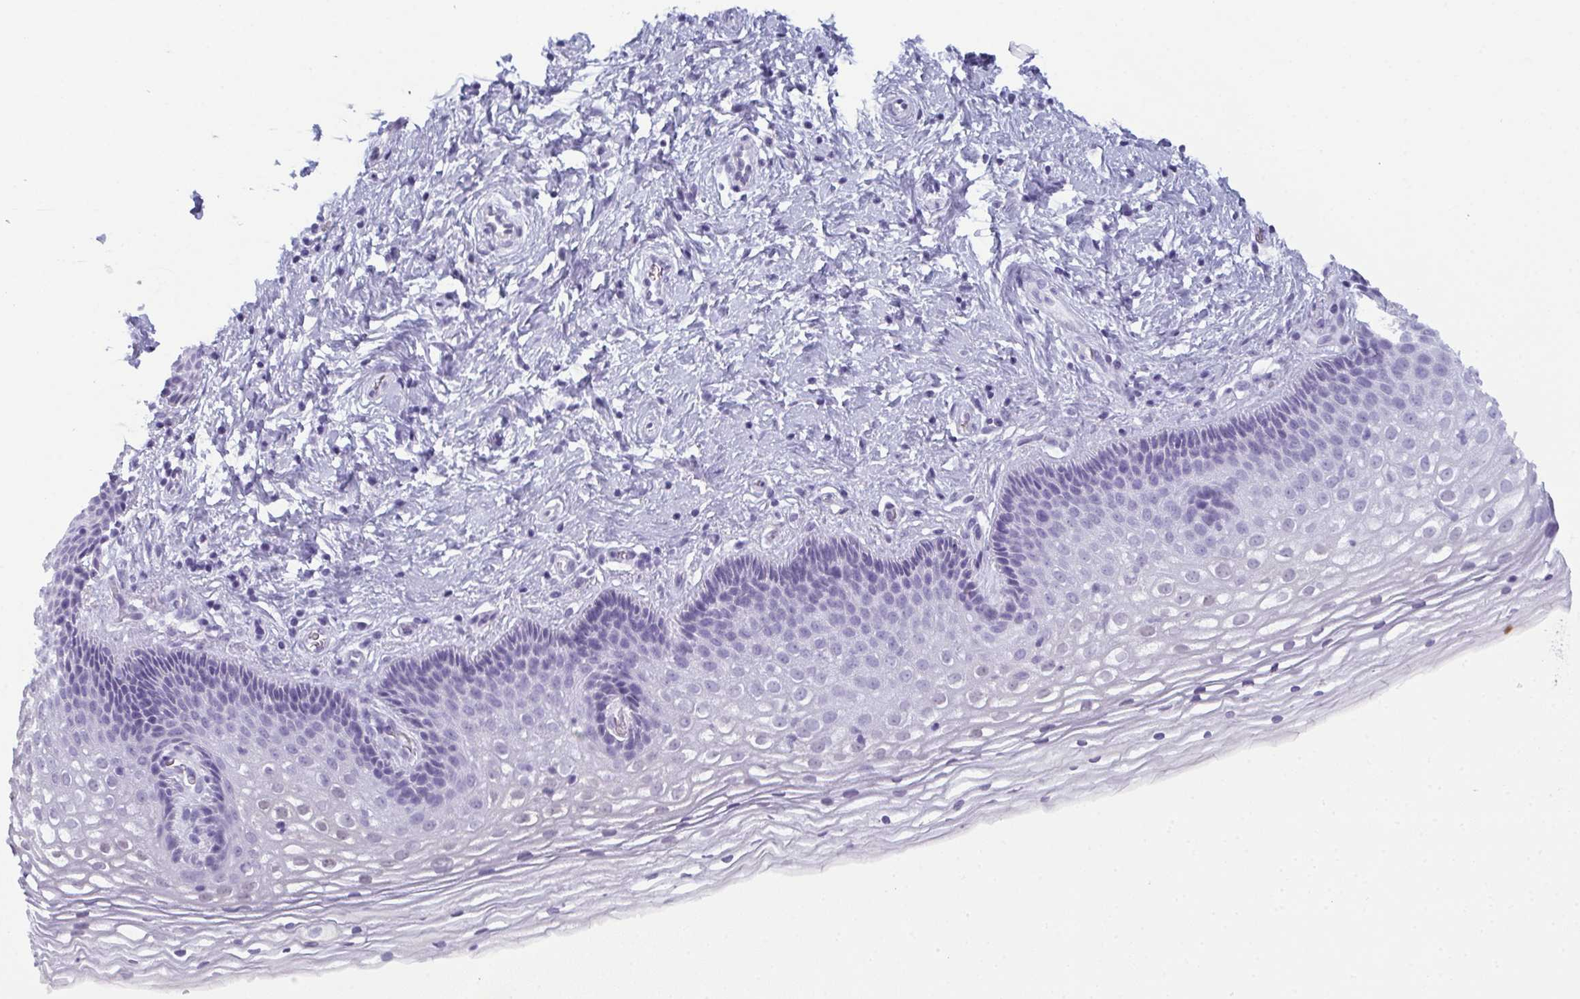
{"staining": {"intensity": "weak", "quantity": "<25%", "location": "cytoplasmic/membranous"}, "tissue": "cervix", "cell_type": "Glandular cells", "image_type": "normal", "snomed": [{"axis": "morphology", "description": "Normal tissue, NOS"}, {"axis": "topography", "description": "Cervix"}], "caption": "Glandular cells show no significant protein staining in normal cervix. Brightfield microscopy of IHC stained with DAB (brown) and hematoxylin (blue), captured at high magnification.", "gene": "CDA", "patient": {"sex": "female", "age": 34}}